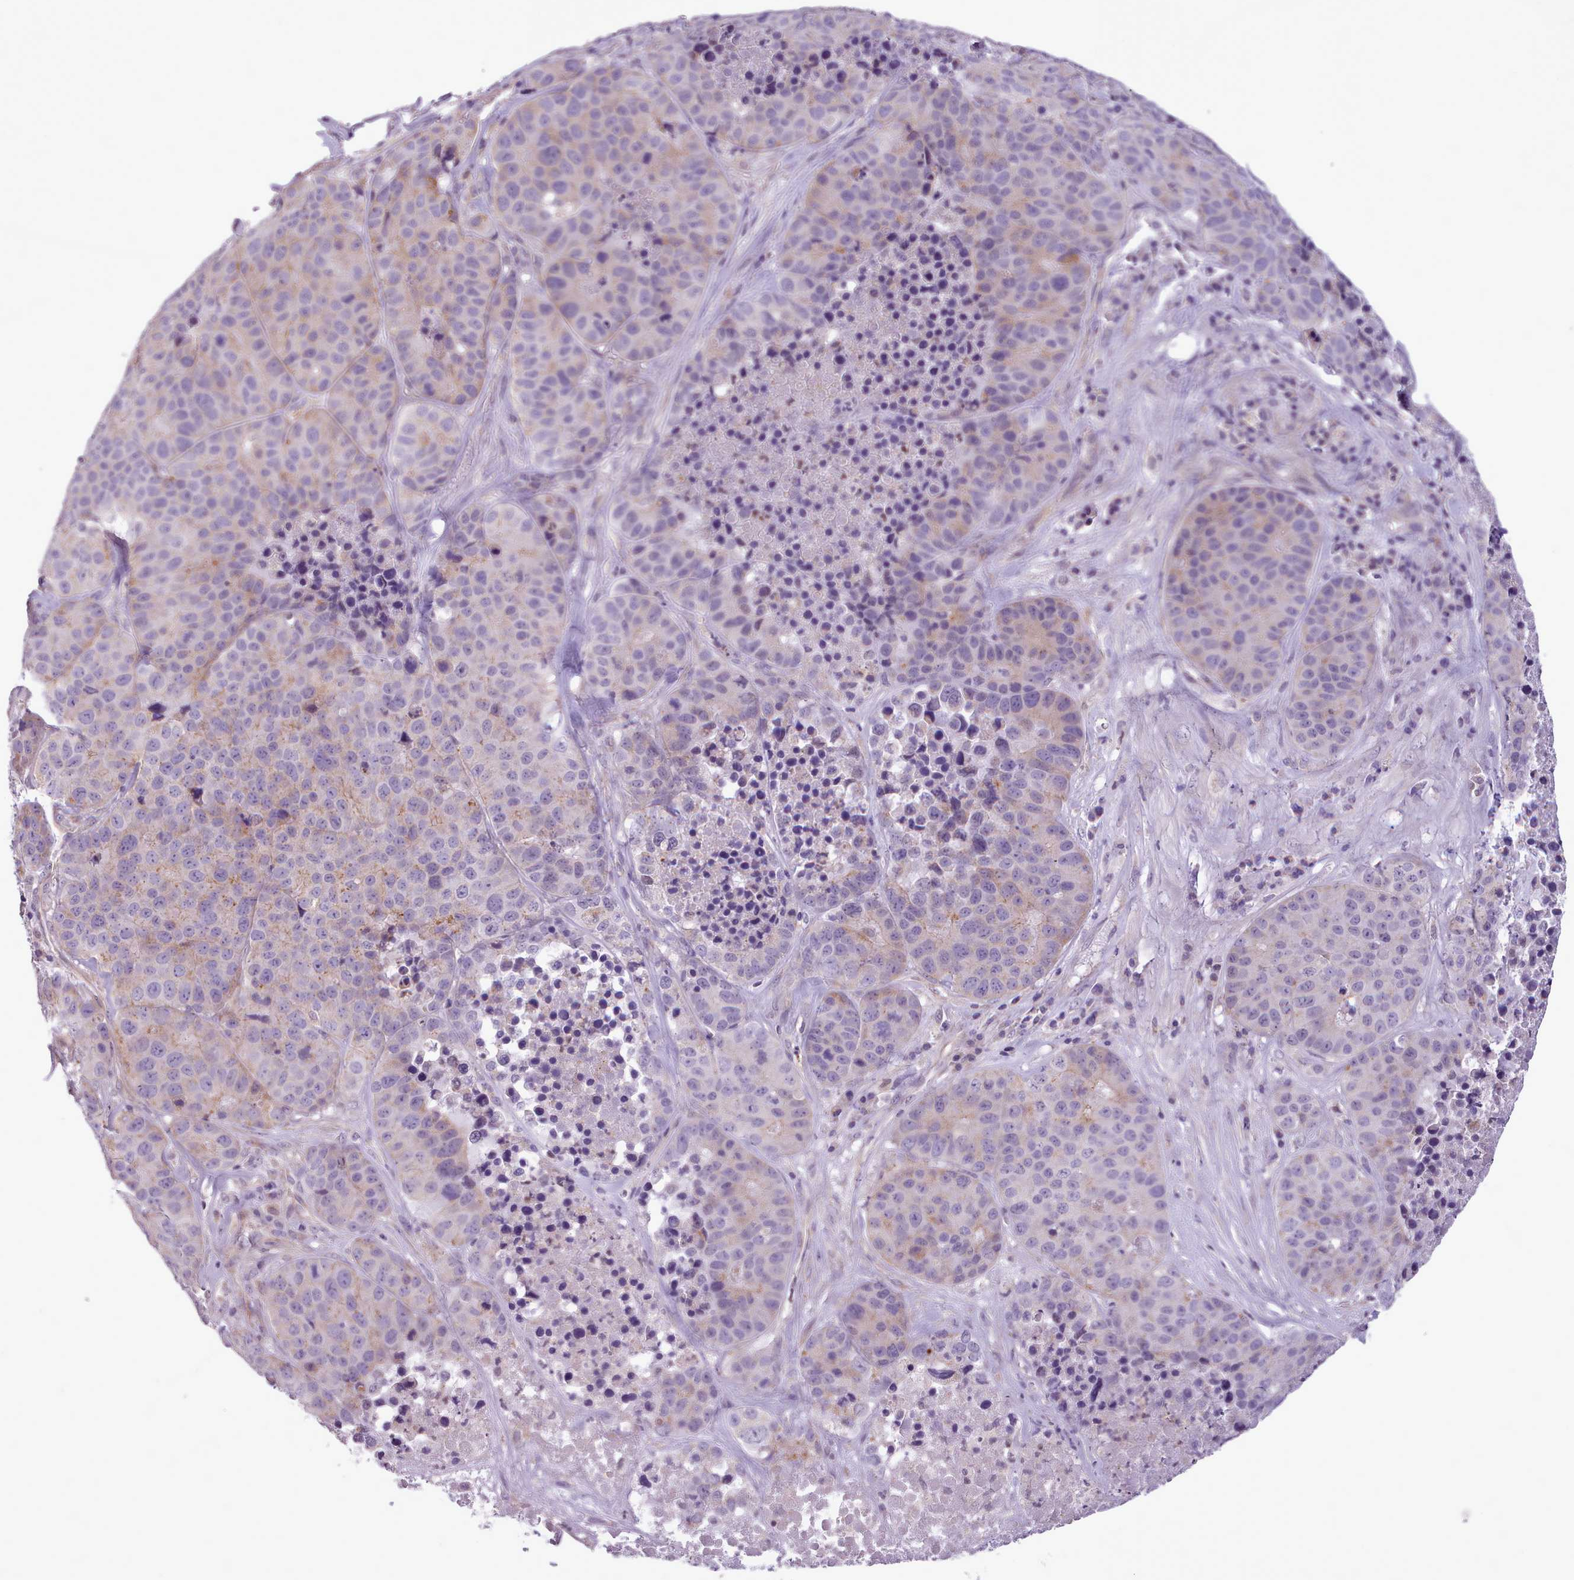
{"staining": {"intensity": "weak", "quantity": "<25%", "location": "cytoplasmic/membranous"}, "tissue": "stomach cancer", "cell_type": "Tumor cells", "image_type": "cancer", "snomed": [{"axis": "morphology", "description": "Adenocarcinoma, NOS"}, {"axis": "topography", "description": "Stomach"}], "caption": "Immunohistochemistry (IHC) image of human stomach cancer stained for a protein (brown), which displays no expression in tumor cells. The staining was performed using DAB to visualize the protein expression in brown, while the nuclei were stained in blue with hematoxylin (Magnification: 20x).", "gene": "SLURP1", "patient": {"sex": "male", "age": 71}}